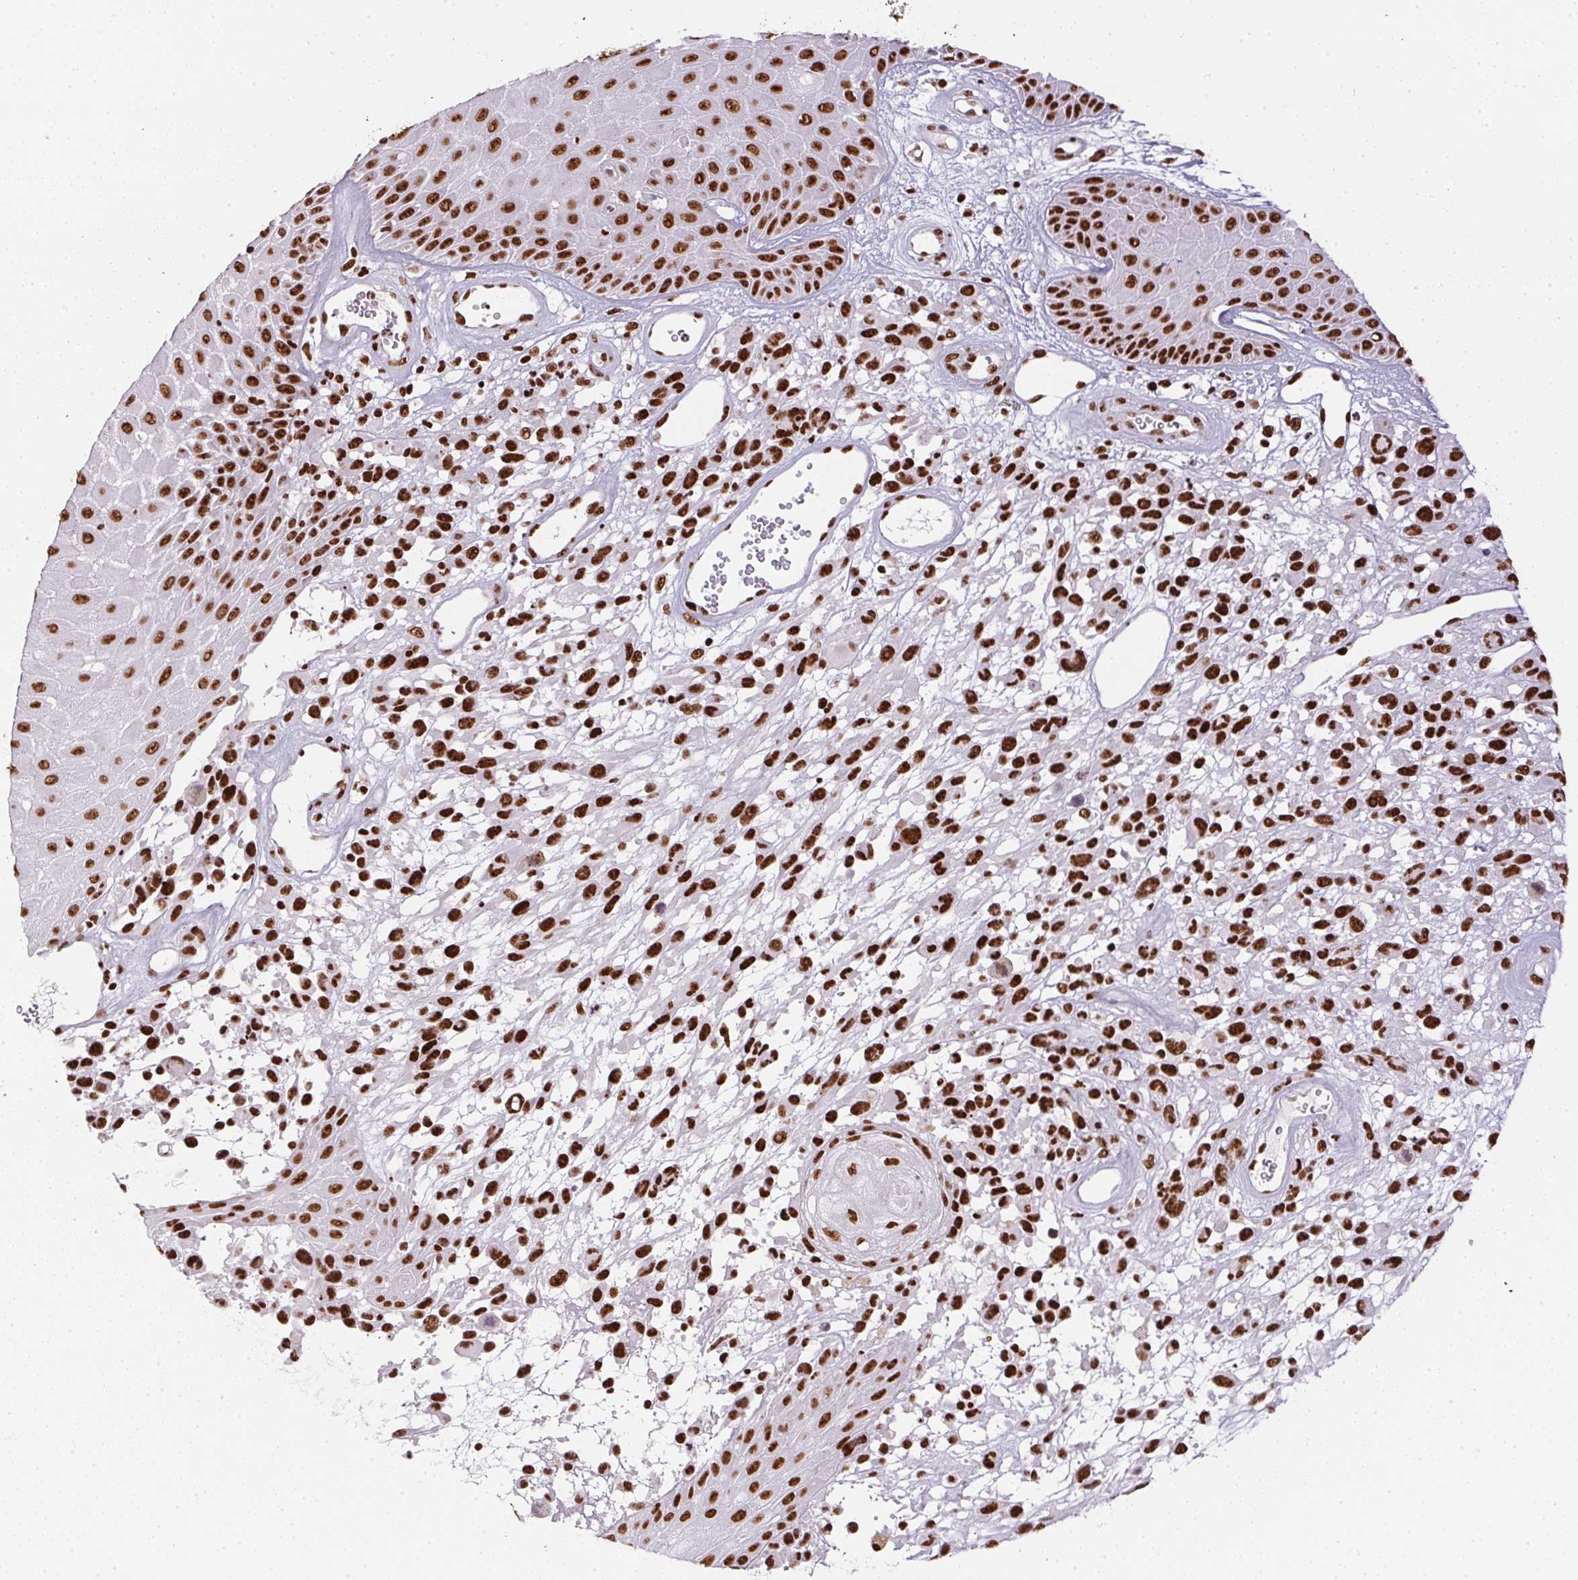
{"staining": {"intensity": "strong", "quantity": ">75%", "location": "nuclear"}, "tissue": "melanoma", "cell_type": "Tumor cells", "image_type": "cancer", "snomed": [{"axis": "morphology", "description": "Malignant melanoma, NOS"}, {"axis": "topography", "description": "Skin"}], "caption": "DAB (3,3'-diaminobenzidine) immunohistochemical staining of human melanoma demonstrates strong nuclear protein staining in about >75% of tumor cells.", "gene": "PAGE3", "patient": {"sex": "male", "age": 68}}